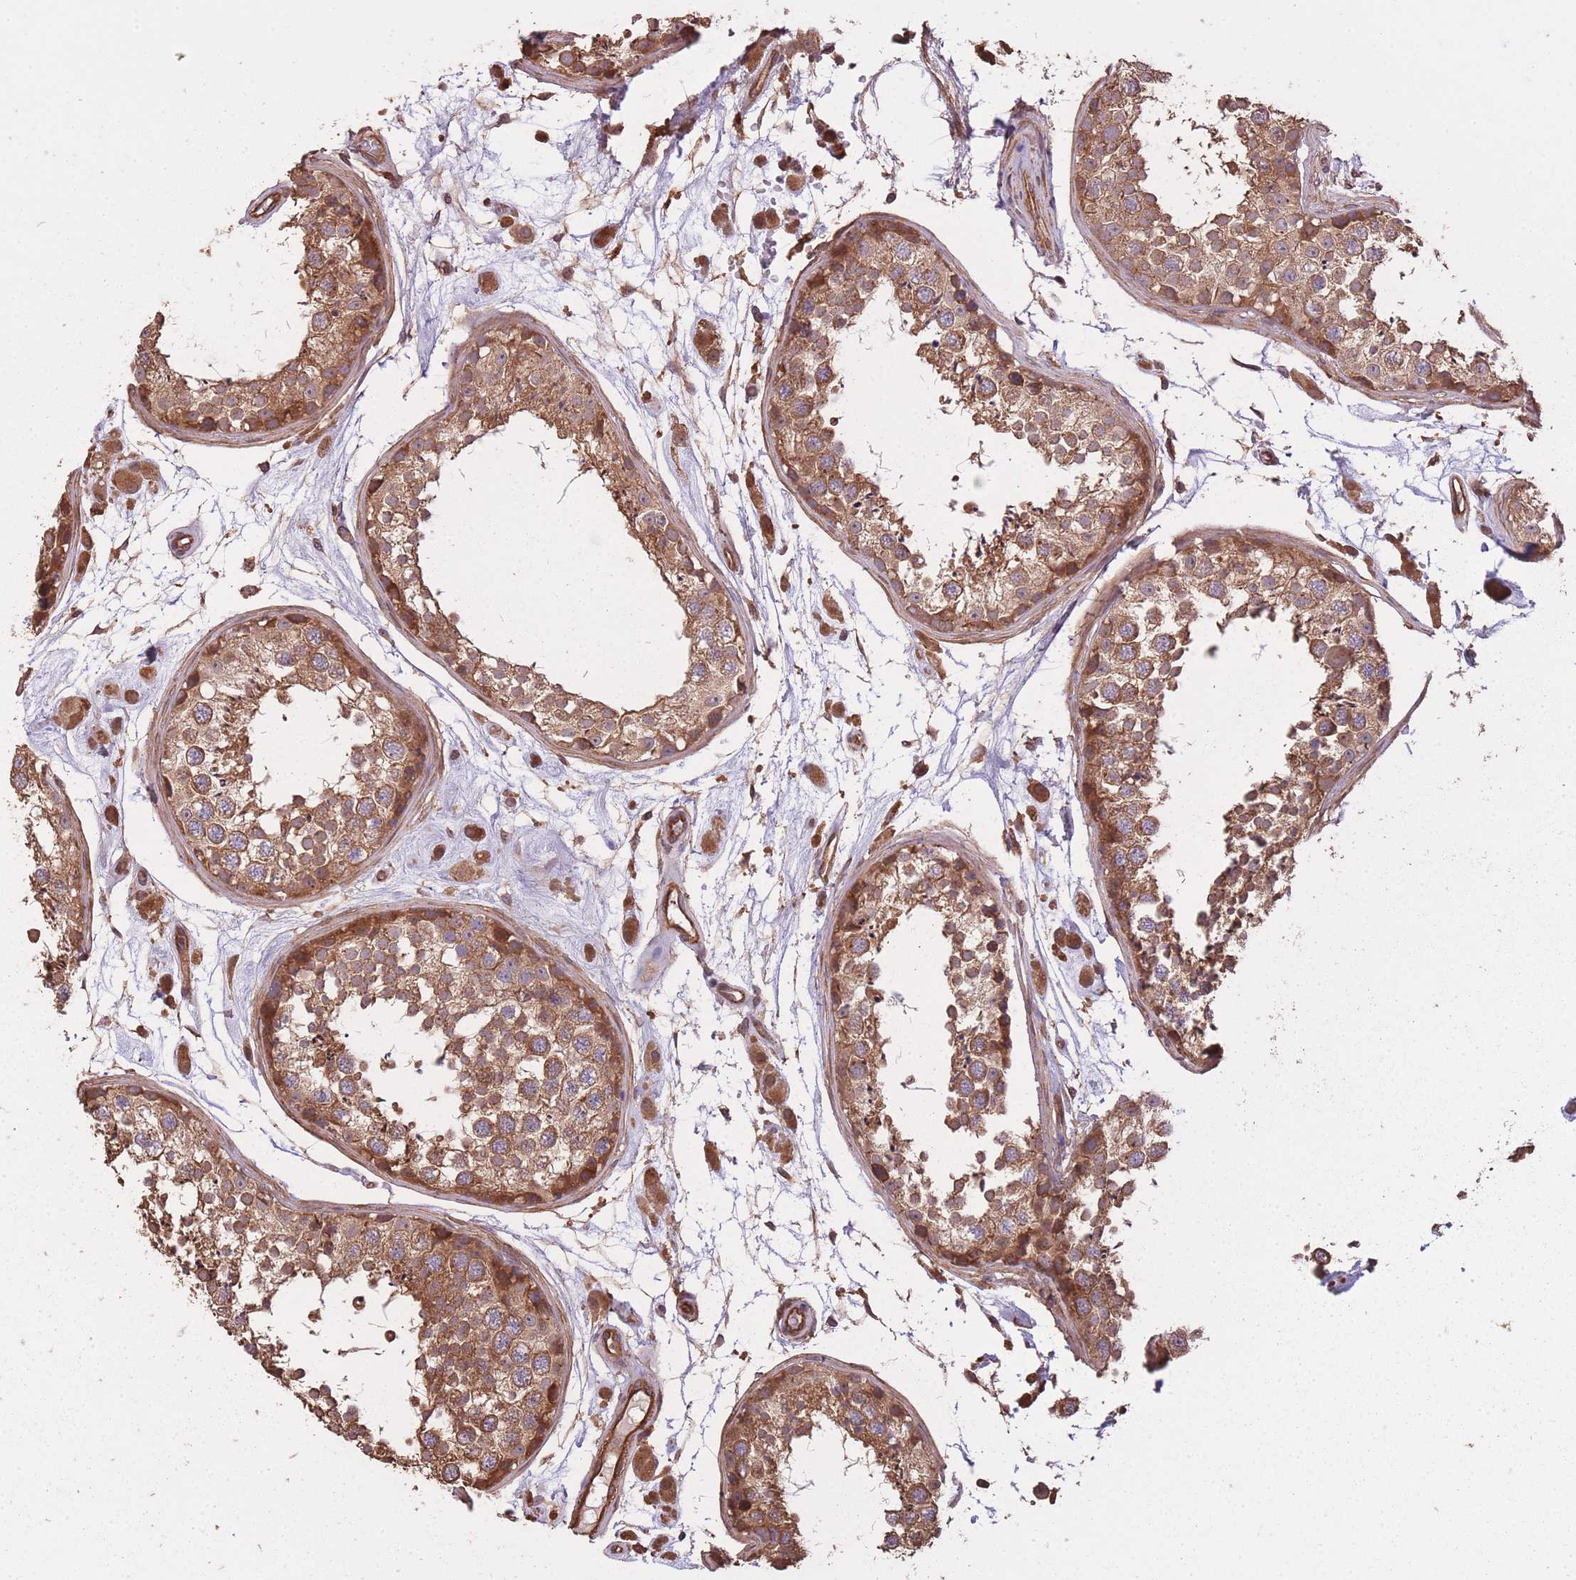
{"staining": {"intensity": "moderate", "quantity": ">75%", "location": "cytoplasmic/membranous"}, "tissue": "testis", "cell_type": "Cells in seminiferous ducts", "image_type": "normal", "snomed": [{"axis": "morphology", "description": "Normal tissue, NOS"}, {"axis": "topography", "description": "Testis"}], "caption": "Immunohistochemical staining of unremarkable human testis shows medium levels of moderate cytoplasmic/membranous positivity in approximately >75% of cells in seminiferous ducts.", "gene": "ARMH3", "patient": {"sex": "male", "age": 25}}